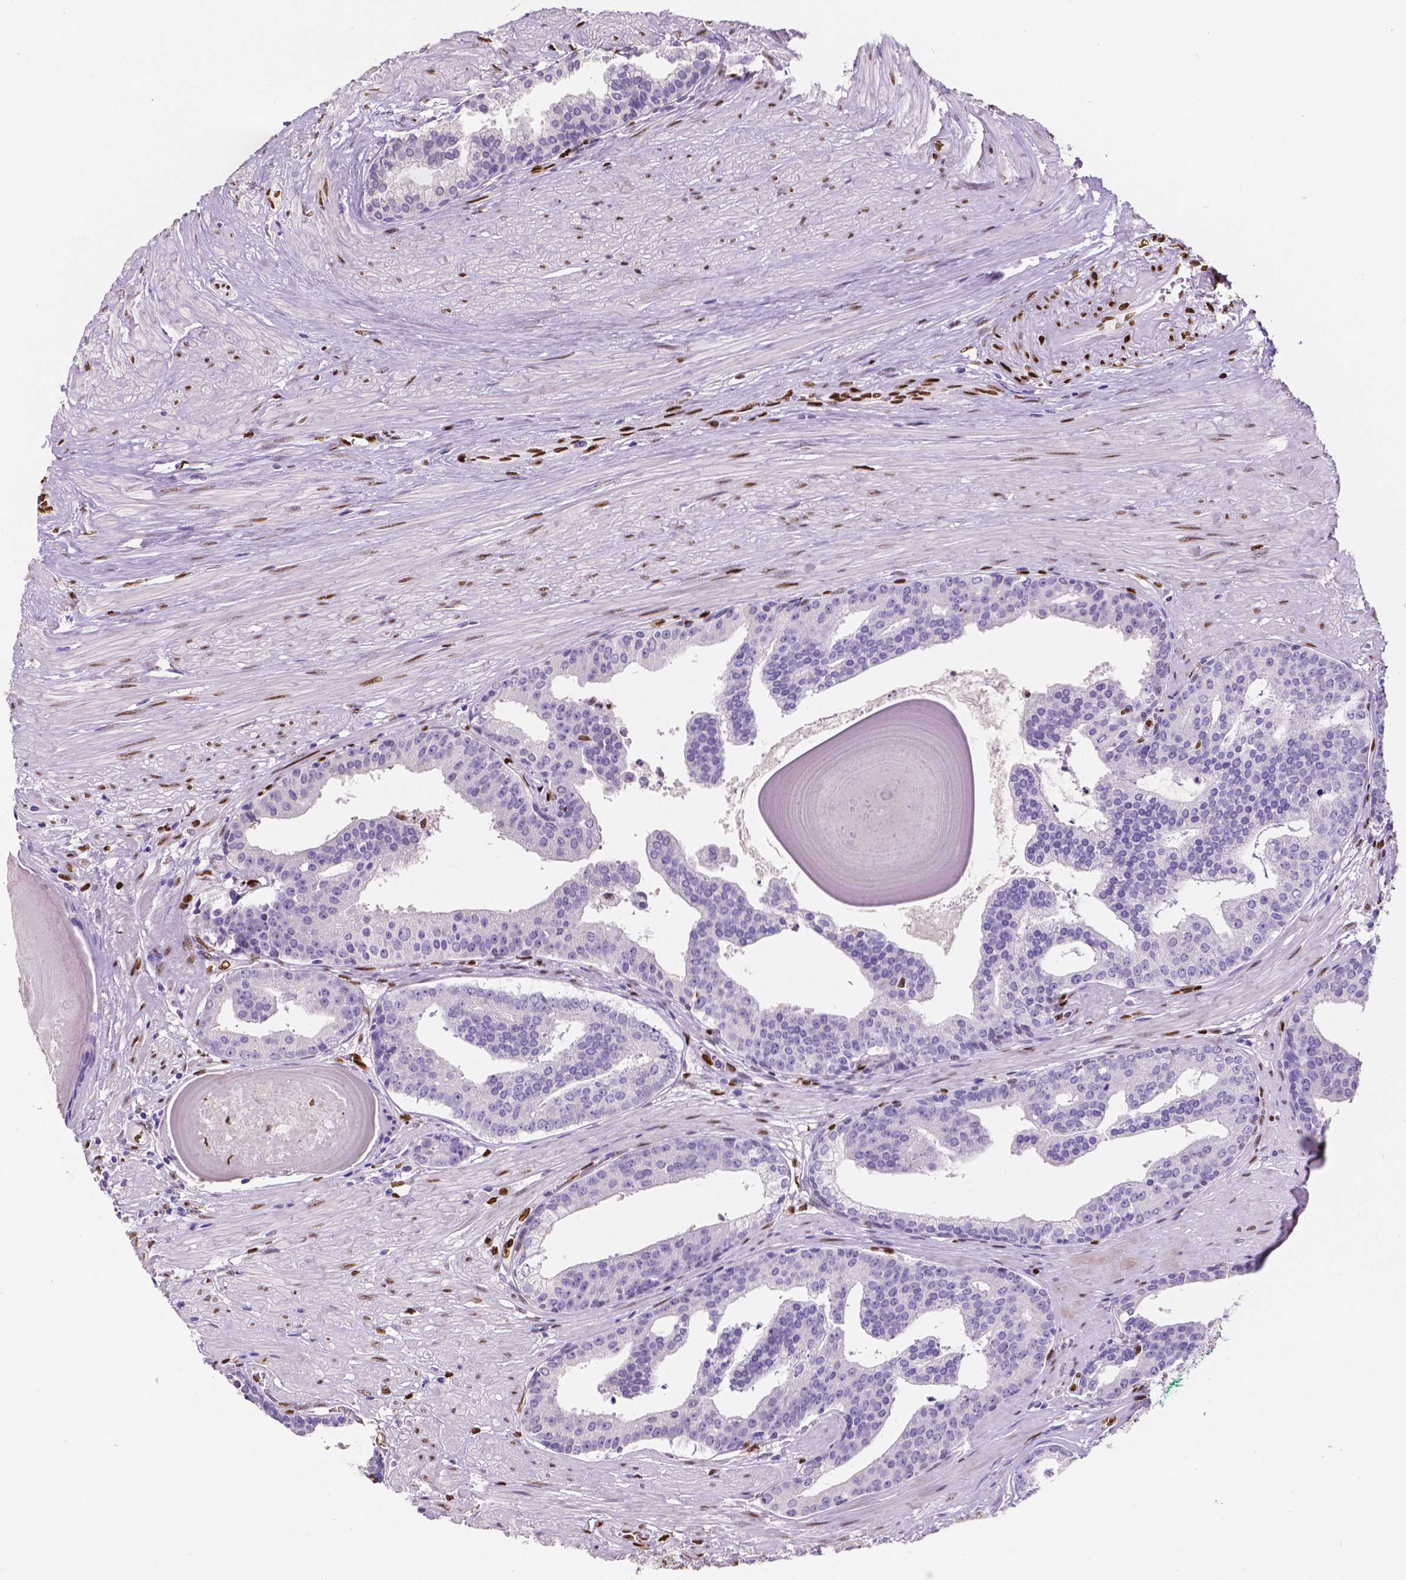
{"staining": {"intensity": "negative", "quantity": "none", "location": "none"}, "tissue": "prostate cancer", "cell_type": "Tumor cells", "image_type": "cancer", "snomed": [{"axis": "morphology", "description": "Adenocarcinoma, NOS"}, {"axis": "topography", "description": "Prostate and seminal vesicle, NOS"}, {"axis": "topography", "description": "Prostate"}], "caption": "Immunohistochemistry micrograph of human prostate adenocarcinoma stained for a protein (brown), which shows no expression in tumor cells.", "gene": "MEF2C", "patient": {"sex": "male", "age": 44}}